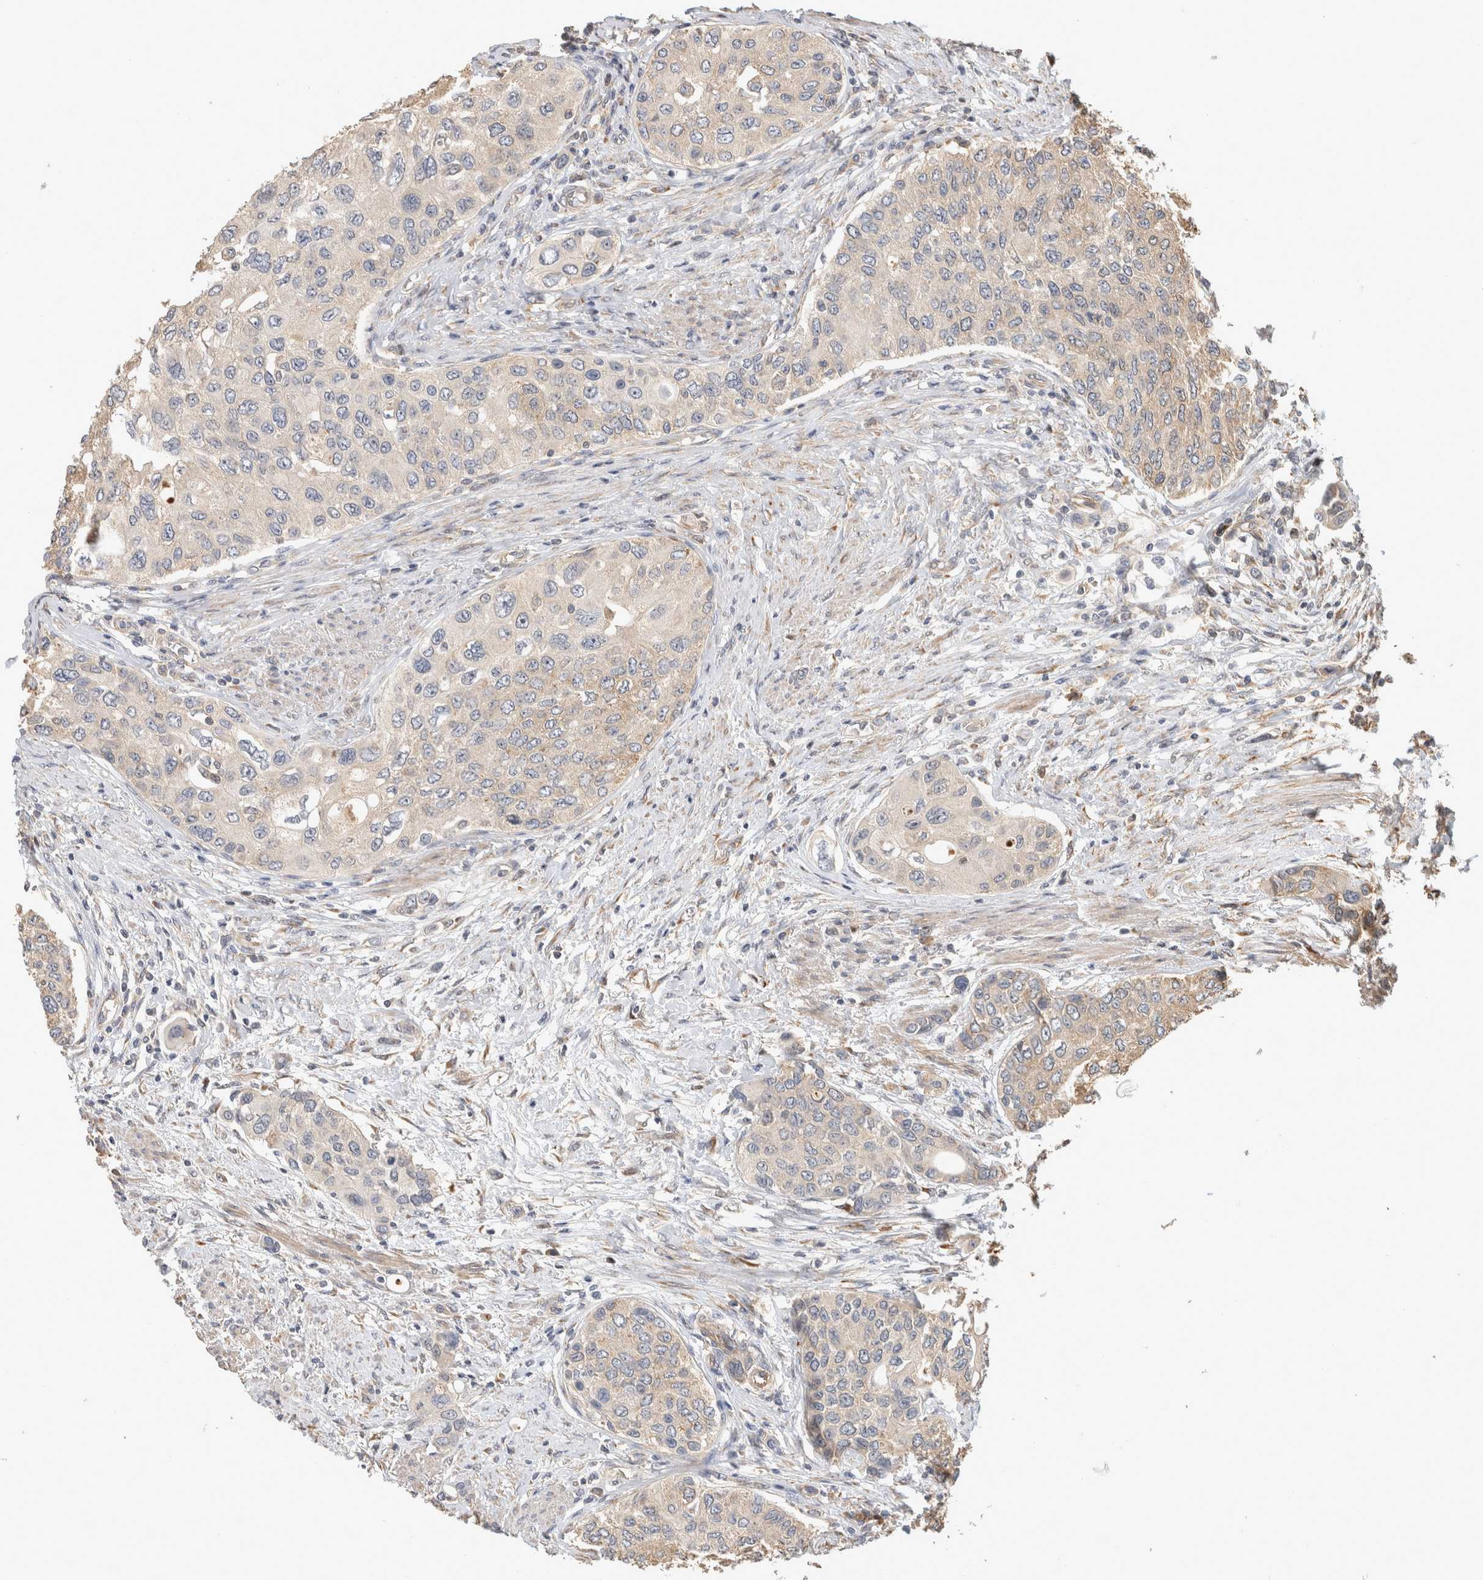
{"staining": {"intensity": "weak", "quantity": "<25%", "location": "cytoplasmic/membranous"}, "tissue": "urothelial cancer", "cell_type": "Tumor cells", "image_type": "cancer", "snomed": [{"axis": "morphology", "description": "Urothelial carcinoma, High grade"}, {"axis": "topography", "description": "Urinary bladder"}], "caption": "Tumor cells show no significant staining in urothelial cancer. Brightfield microscopy of IHC stained with DAB (brown) and hematoxylin (blue), captured at high magnification.", "gene": "PCDHB15", "patient": {"sex": "female", "age": 56}}